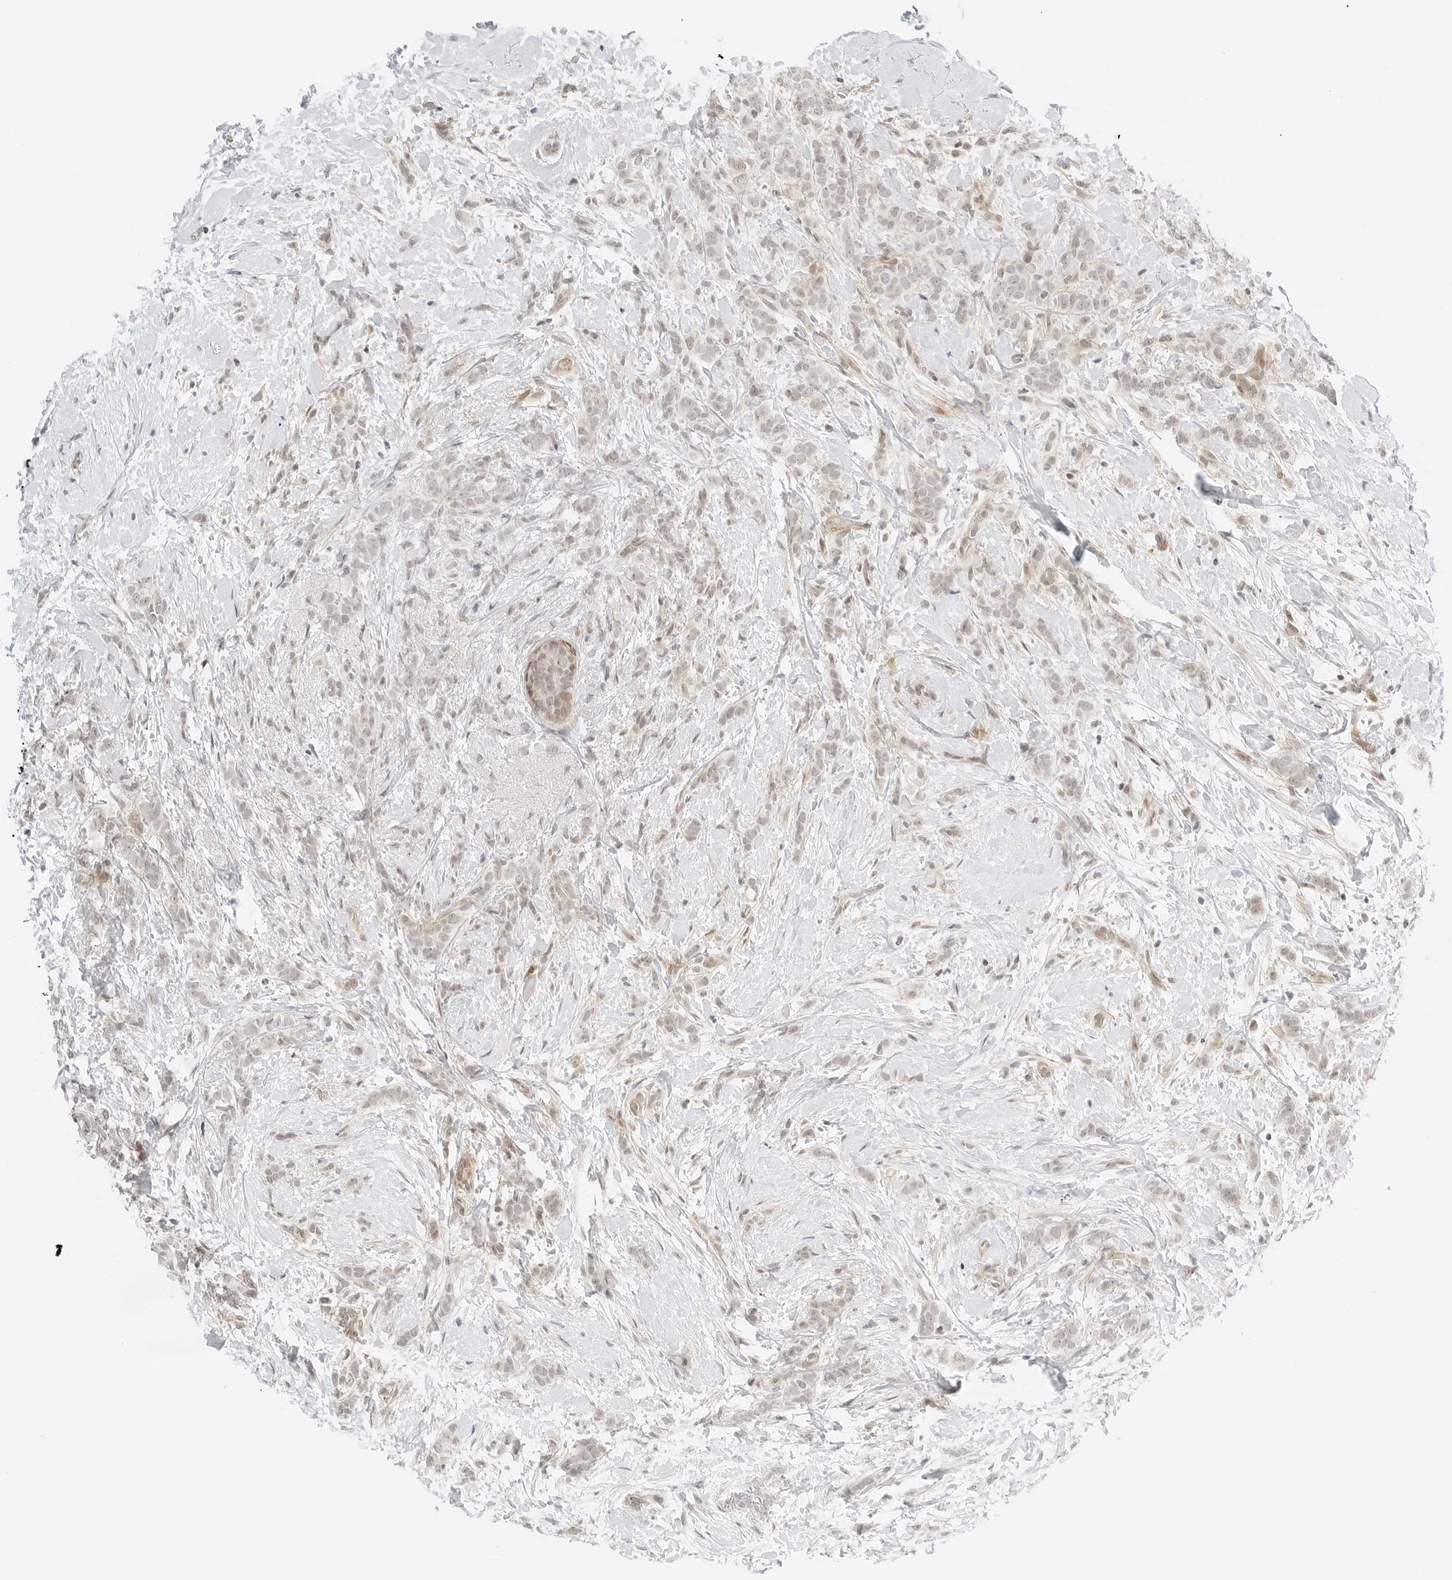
{"staining": {"intensity": "weak", "quantity": ">75%", "location": "cytoplasmic/membranous,nuclear"}, "tissue": "breast cancer", "cell_type": "Tumor cells", "image_type": "cancer", "snomed": [{"axis": "morphology", "description": "Lobular carcinoma, in situ"}, {"axis": "morphology", "description": "Lobular carcinoma"}, {"axis": "topography", "description": "Breast"}], "caption": "Brown immunohistochemical staining in human breast cancer (lobular carcinoma) demonstrates weak cytoplasmic/membranous and nuclear expression in approximately >75% of tumor cells.", "gene": "NEO1", "patient": {"sex": "female", "age": 41}}